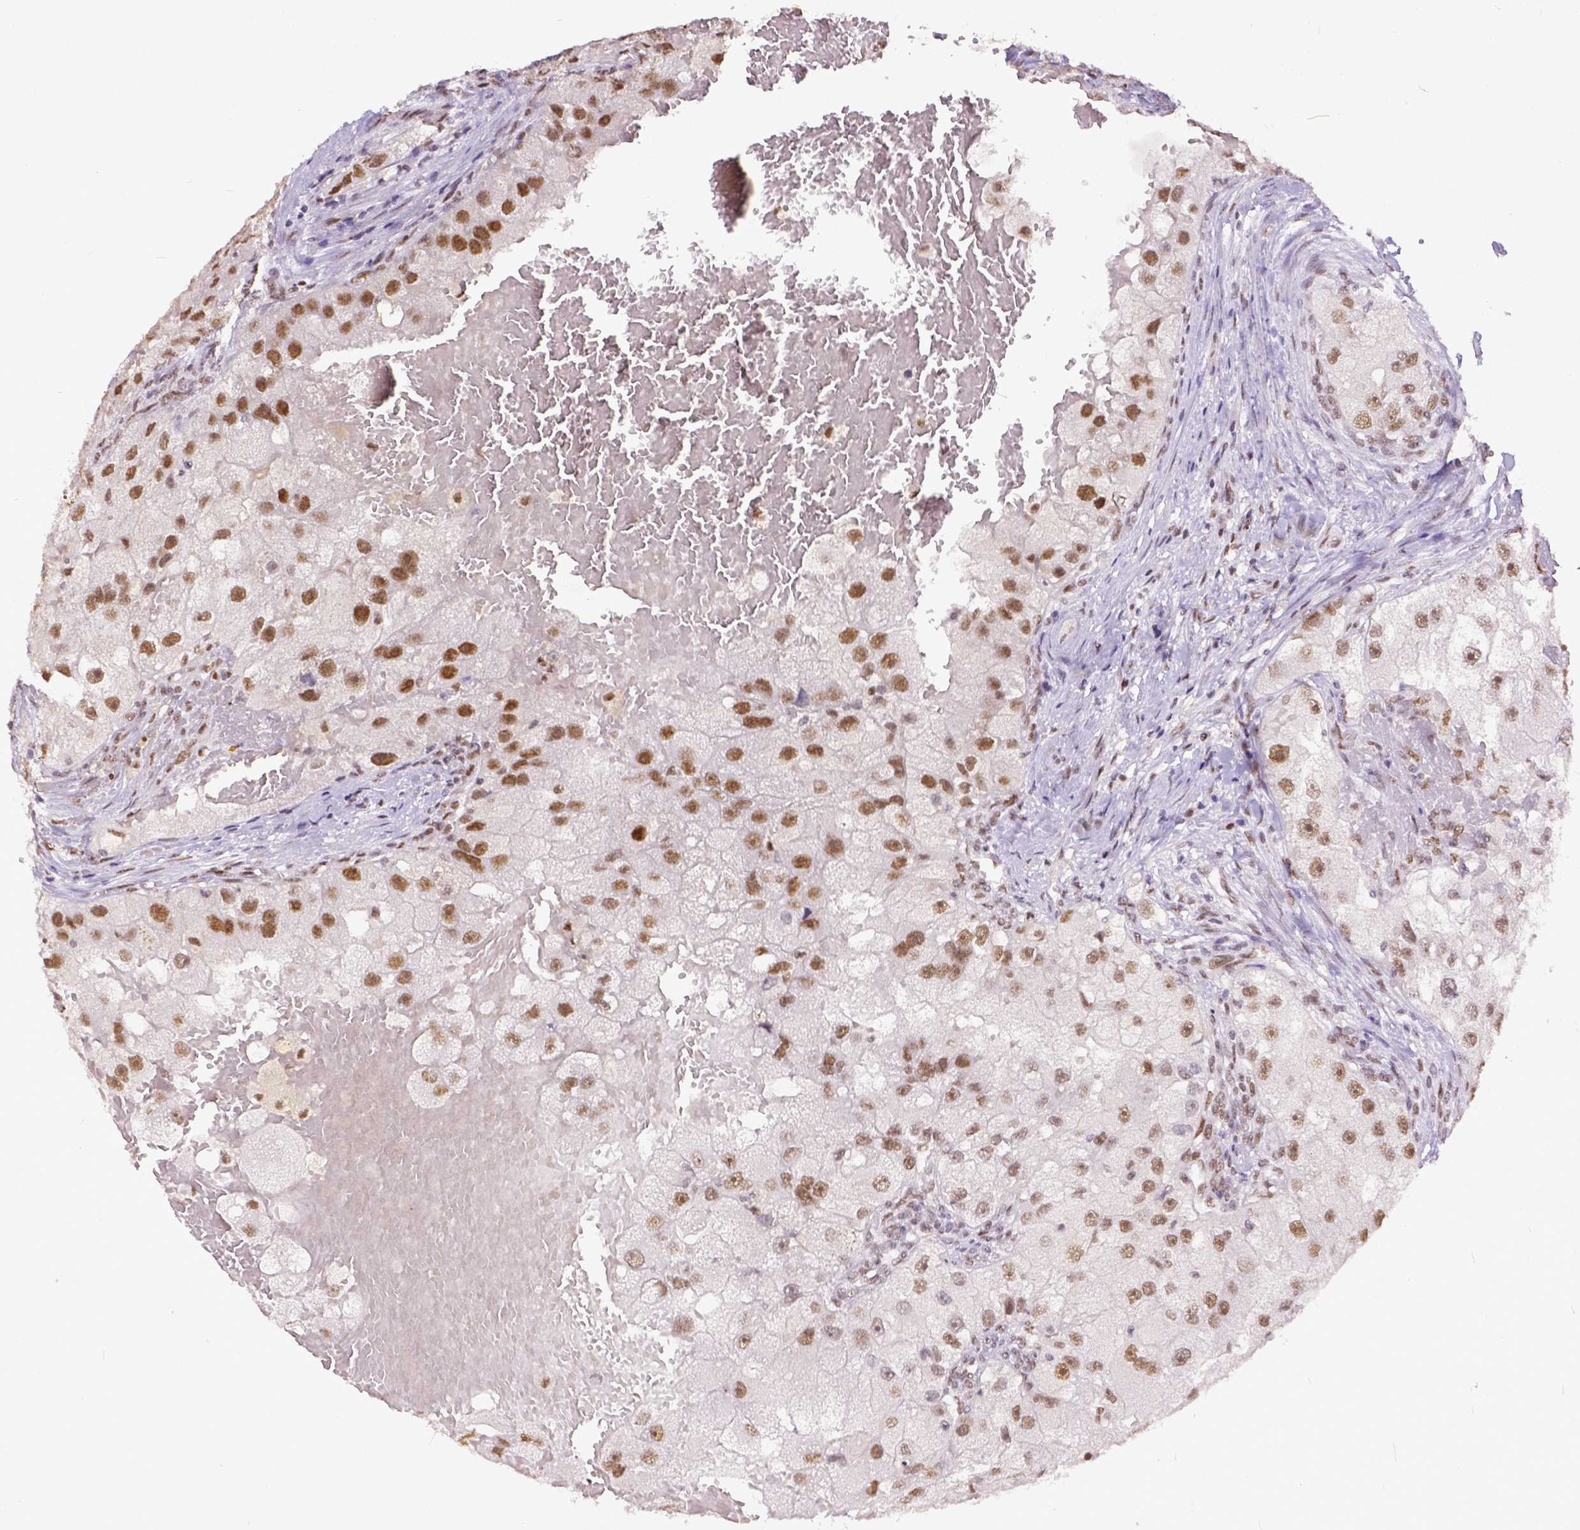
{"staining": {"intensity": "moderate", "quantity": ">75%", "location": "nuclear"}, "tissue": "renal cancer", "cell_type": "Tumor cells", "image_type": "cancer", "snomed": [{"axis": "morphology", "description": "Adenocarcinoma, NOS"}, {"axis": "topography", "description": "Kidney"}], "caption": "Immunohistochemistry (DAB (3,3'-diaminobenzidine)) staining of renal cancer shows moderate nuclear protein staining in about >75% of tumor cells.", "gene": "ERCC1", "patient": {"sex": "male", "age": 63}}